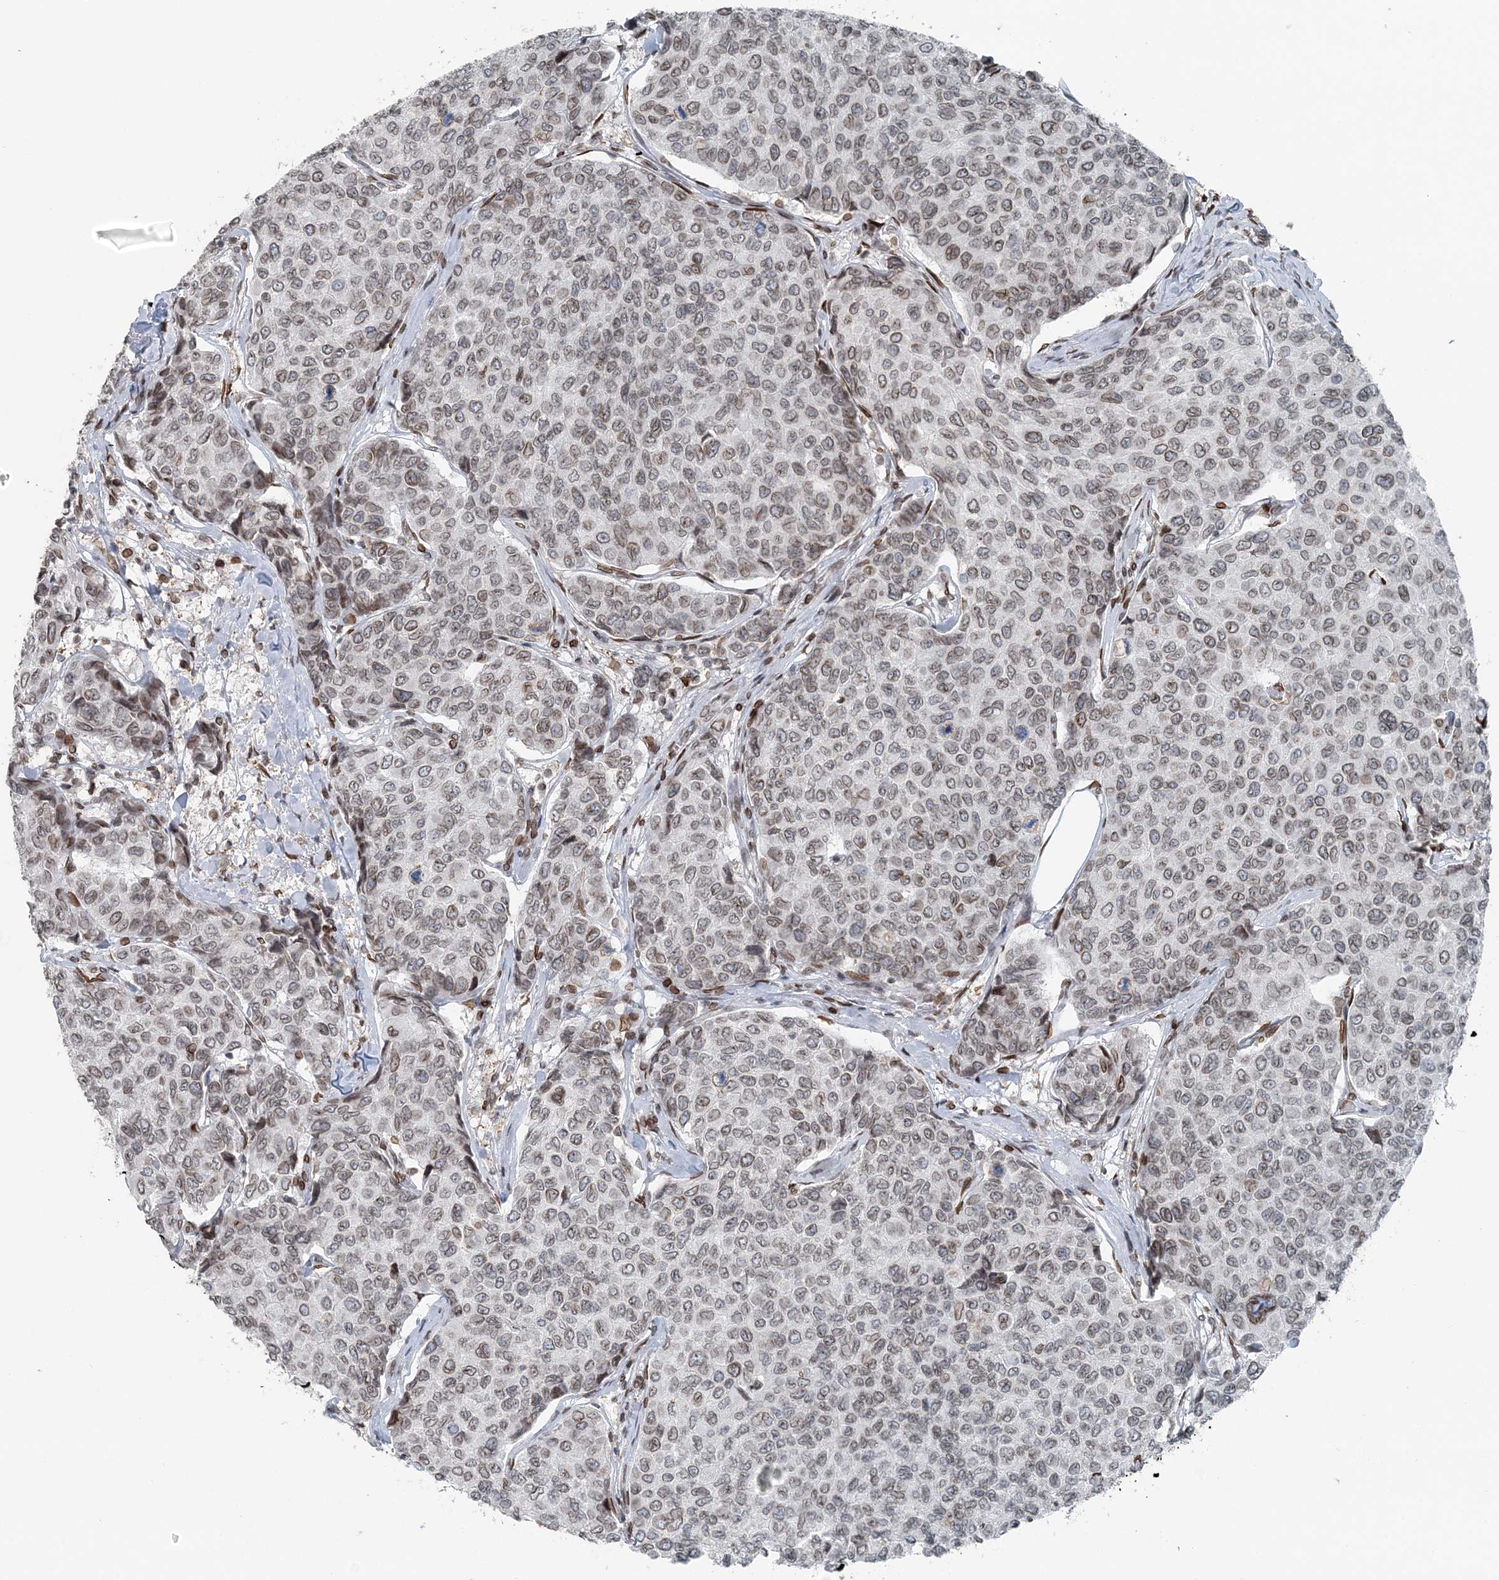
{"staining": {"intensity": "moderate", "quantity": ">75%", "location": "cytoplasmic/membranous,nuclear"}, "tissue": "breast cancer", "cell_type": "Tumor cells", "image_type": "cancer", "snomed": [{"axis": "morphology", "description": "Duct carcinoma"}, {"axis": "topography", "description": "Breast"}], "caption": "Immunohistochemical staining of intraductal carcinoma (breast) reveals medium levels of moderate cytoplasmic/membranous and nuclear protein staining in about >75% of tumor cells.", "gene": "GJD4", "patient": {"sex": "female", "age": 55}}